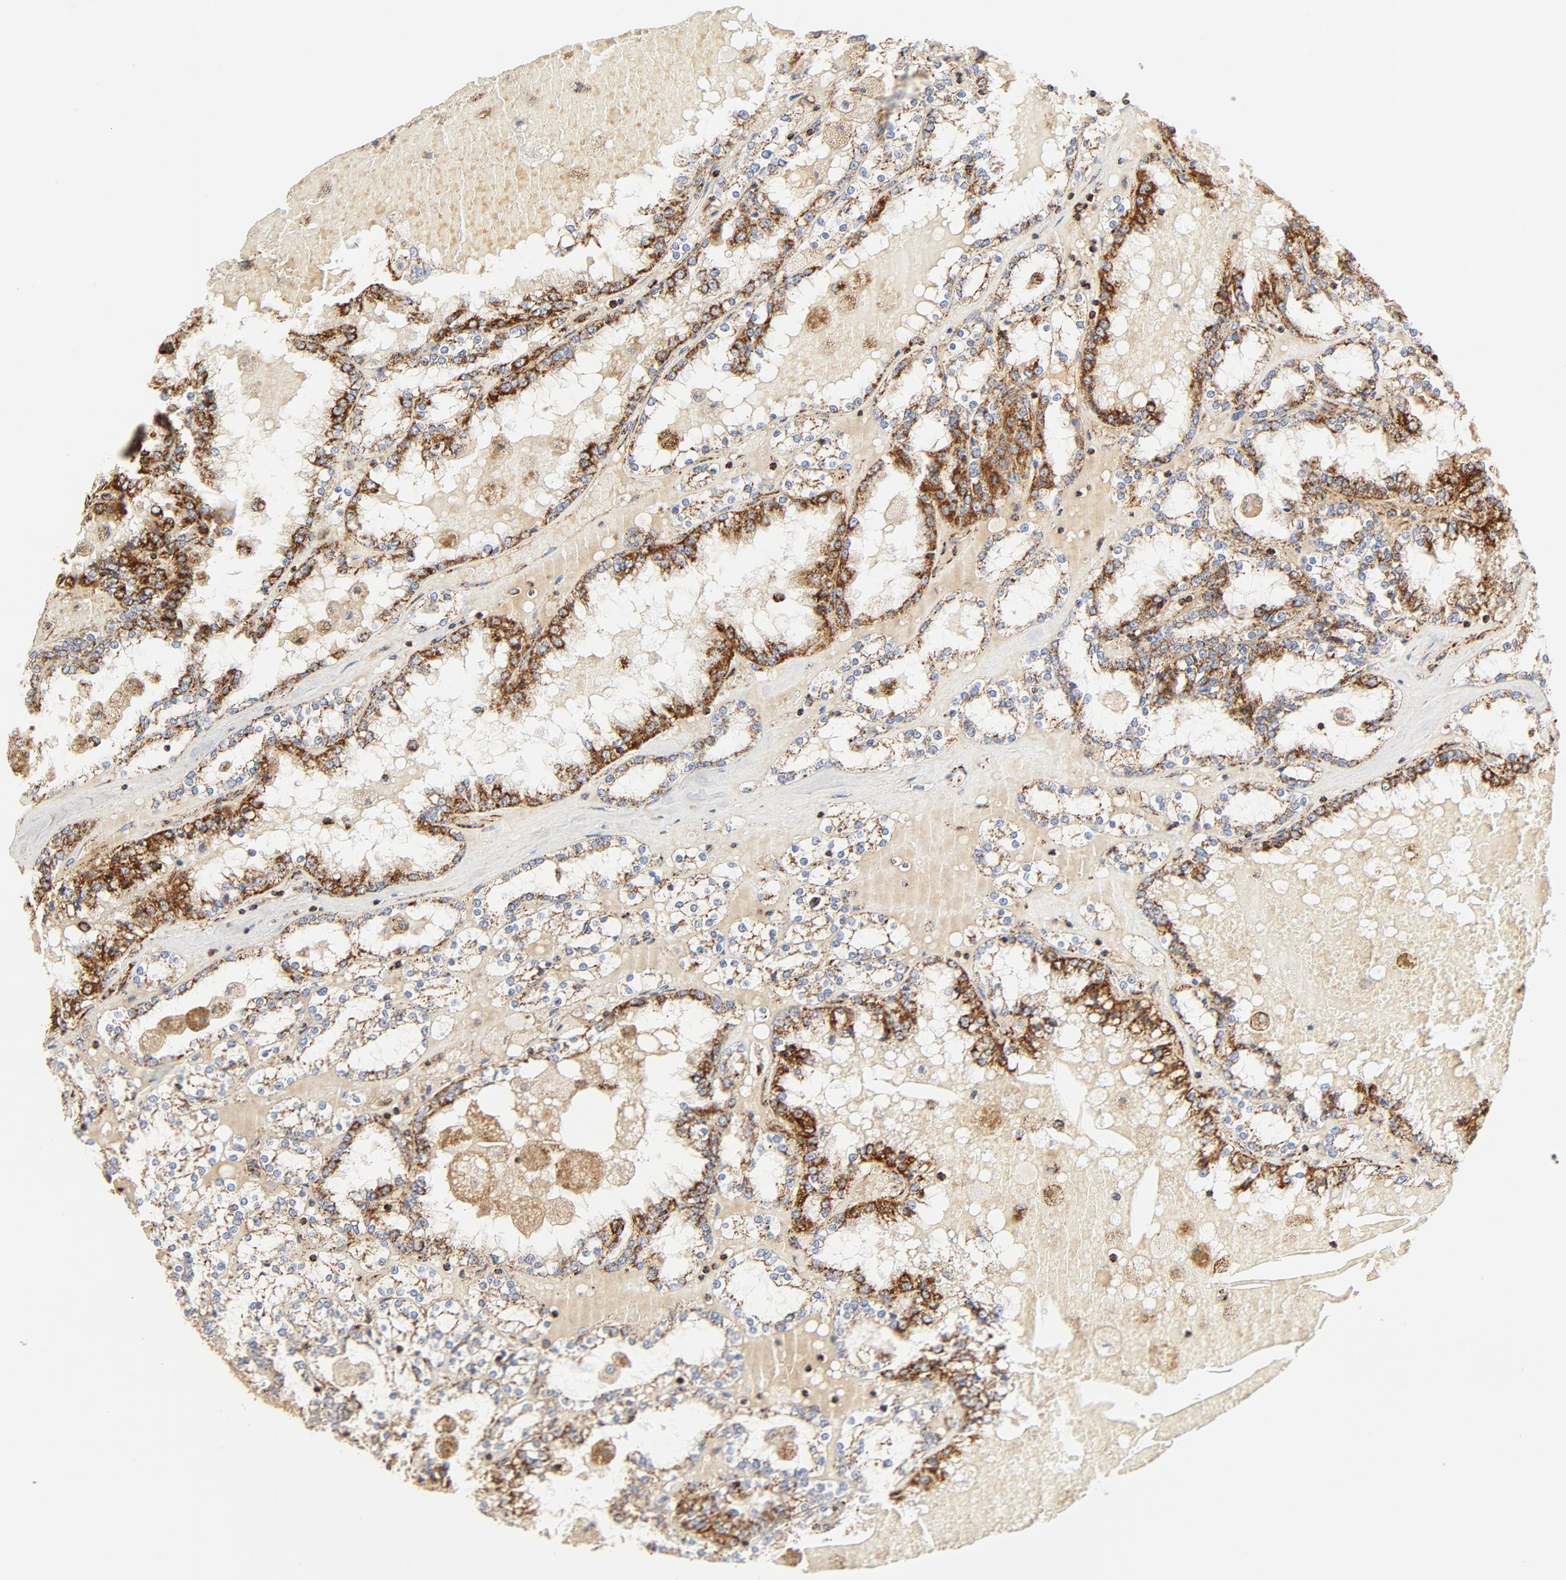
{"staining": {"intensity": "moderate", "quantity": "25%-75%", "location": "cytoplasmic/membranous"}, "tissue": "renal cancer", "cell_type": "Tumor cells", "image_type": "cancer", "snomed": [{"axis": "morphology", "description": "Adenocarcinoma, NOS"}, {"axis": "topography", "description": "Kidney"}], "caption": "Tumor cells reveal medium levels of moderate cytoplasmic/membranous expression in approximately 25%-75% of cells in human renal cancer.", "gene": "PCNX4", "patient": {"sex": "female", "age": 56}}